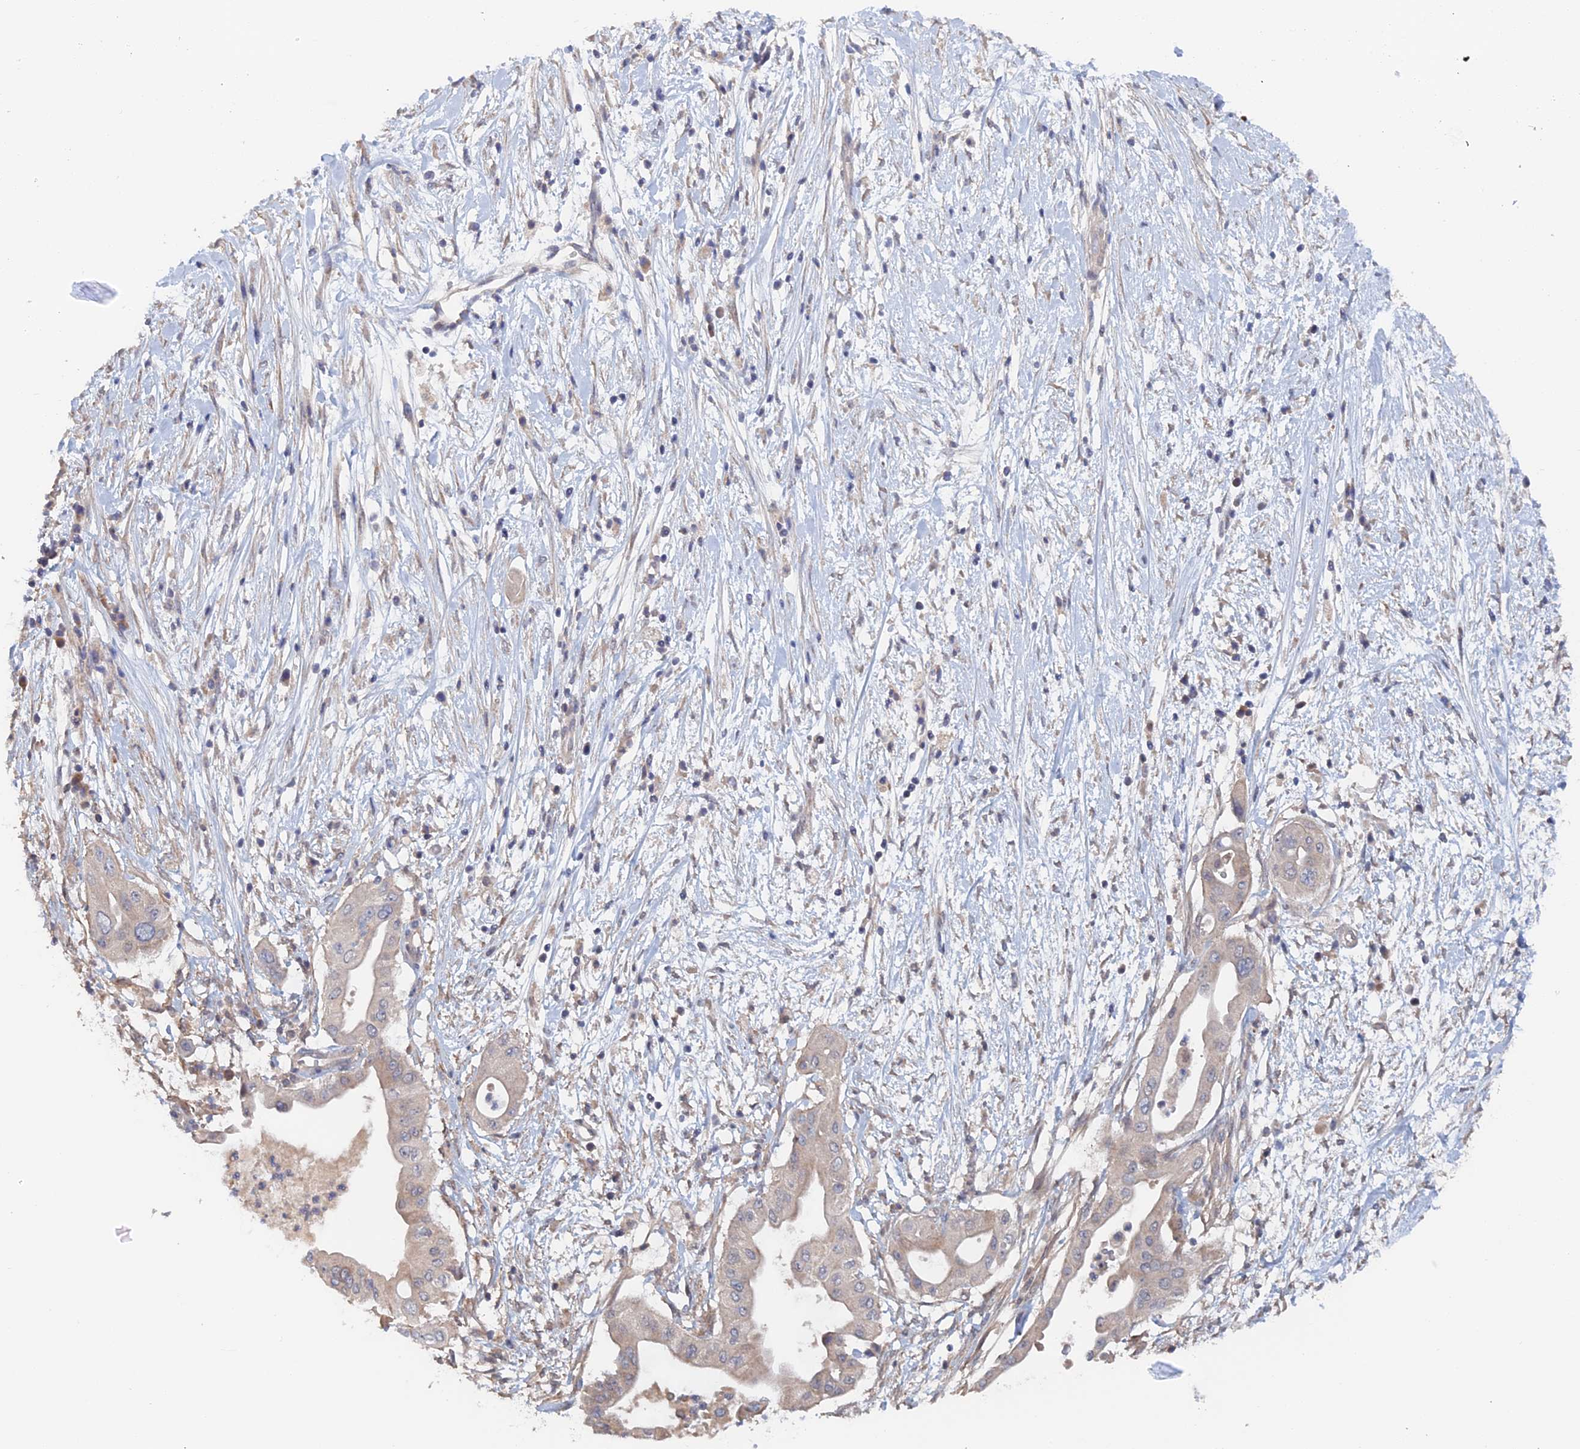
{"staining": {"intensity": "negative", "quantity": "none", "location": "none"}, "tissue": "pancreatic cancer", "cell_type": "Tumor cells", "image_type": "cancer", "snomed": [{"axis": "morphology", "description": "Adenocarcinoma, NOS"}, {"axis": "topography", "description": "Pancreas"}], "caption": "The histopathology image exhibits no staining of tumor cells in pancreatic cancer.", "gene": "ELOVL6", "patient": {"sex": "male", "age": 68}}